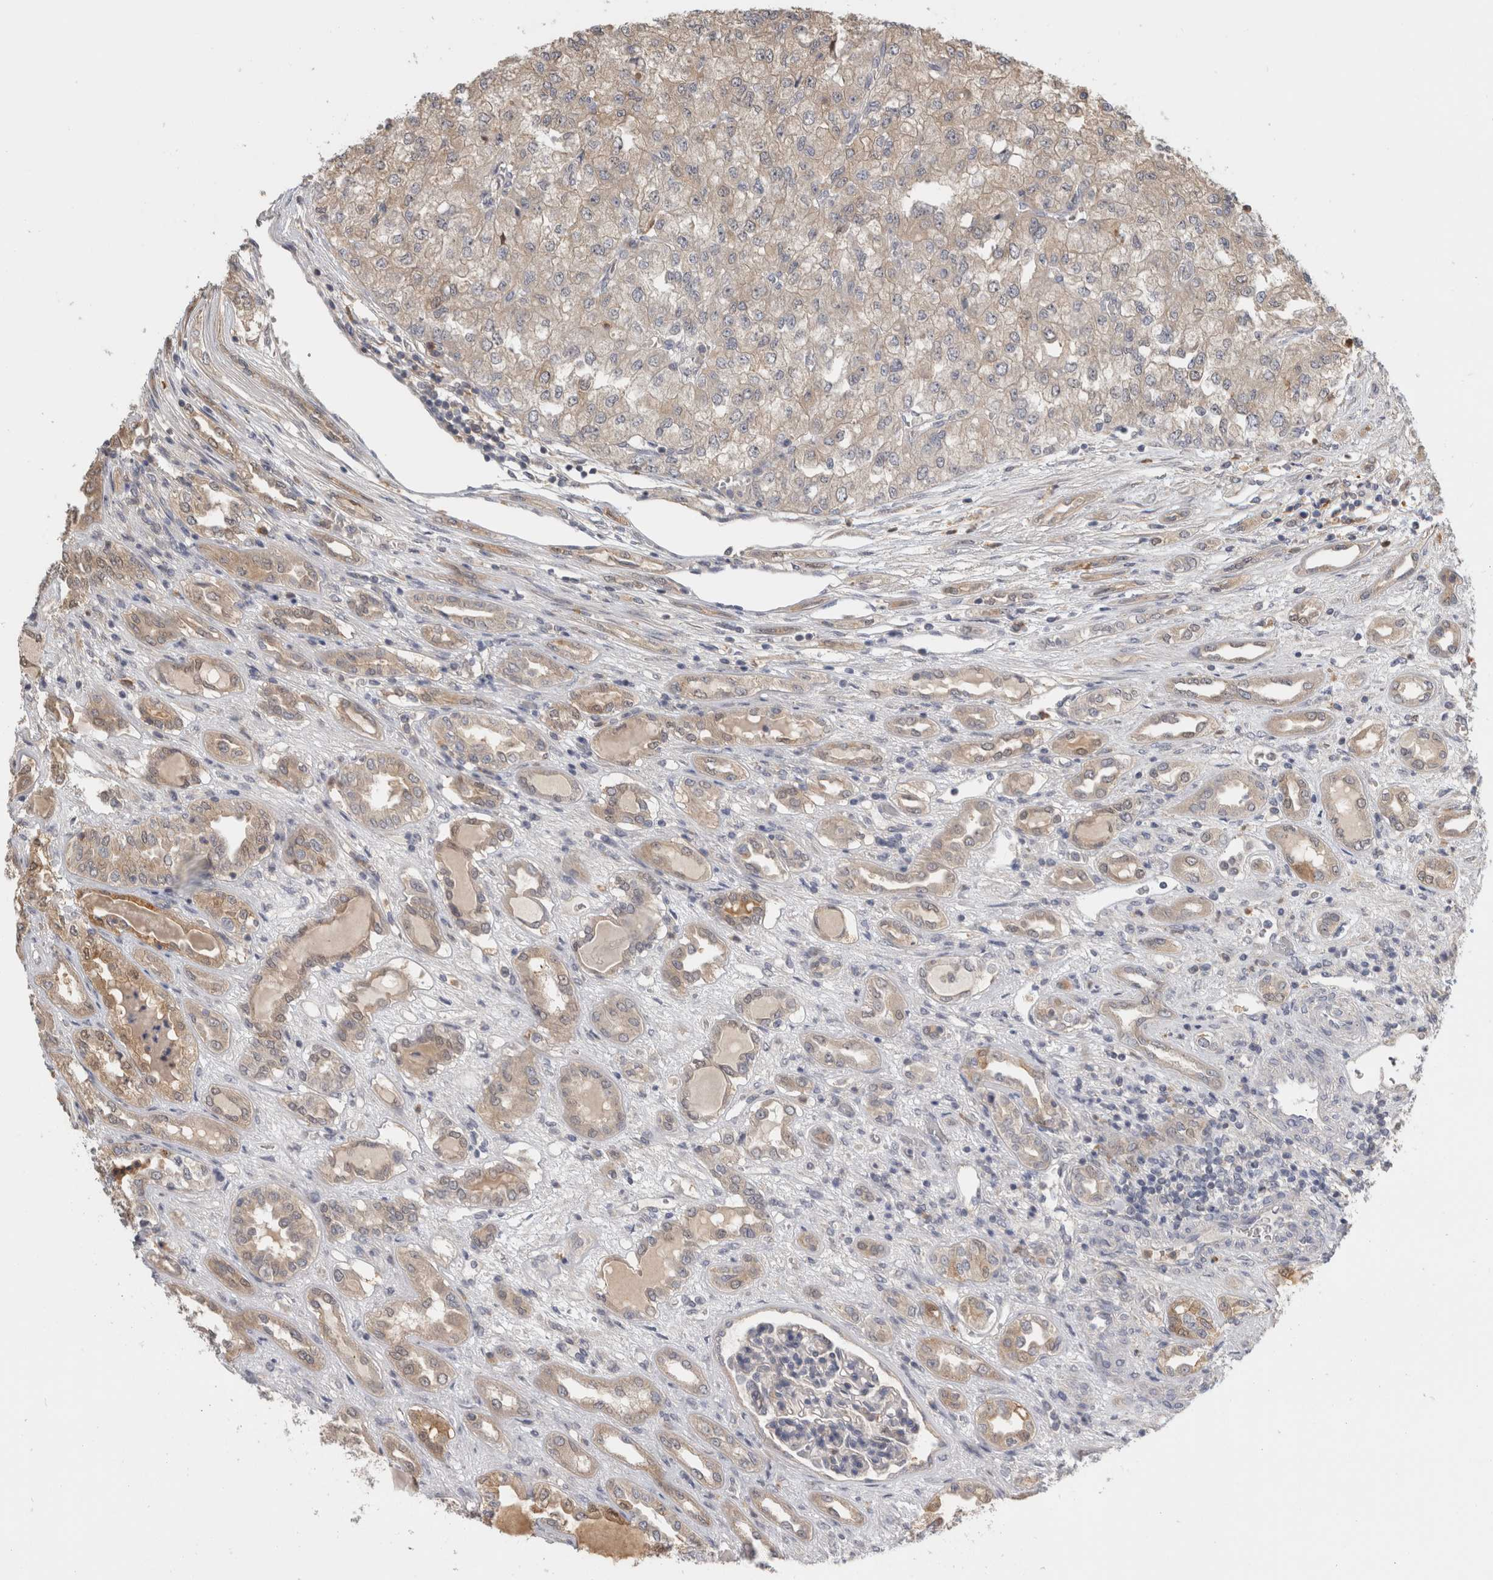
{"staining": {"intensity": "negative", "quantity": "none", "location": "none"}, "tissue": "renal cancer", "cell_type": "Tumor cells", "image_type": "cancer", "snomed": [{"axis": "morphology", "description": "Adenocarcinoma, NOS"}, {"axis": "topography", "description": "Kidney"}], "caption": "Renal cancer was stained to show a protein in brown. There is no significant expression in tumor cells.", "gene": "PGM1", "patient": {"sex": "female", "age": 54}}